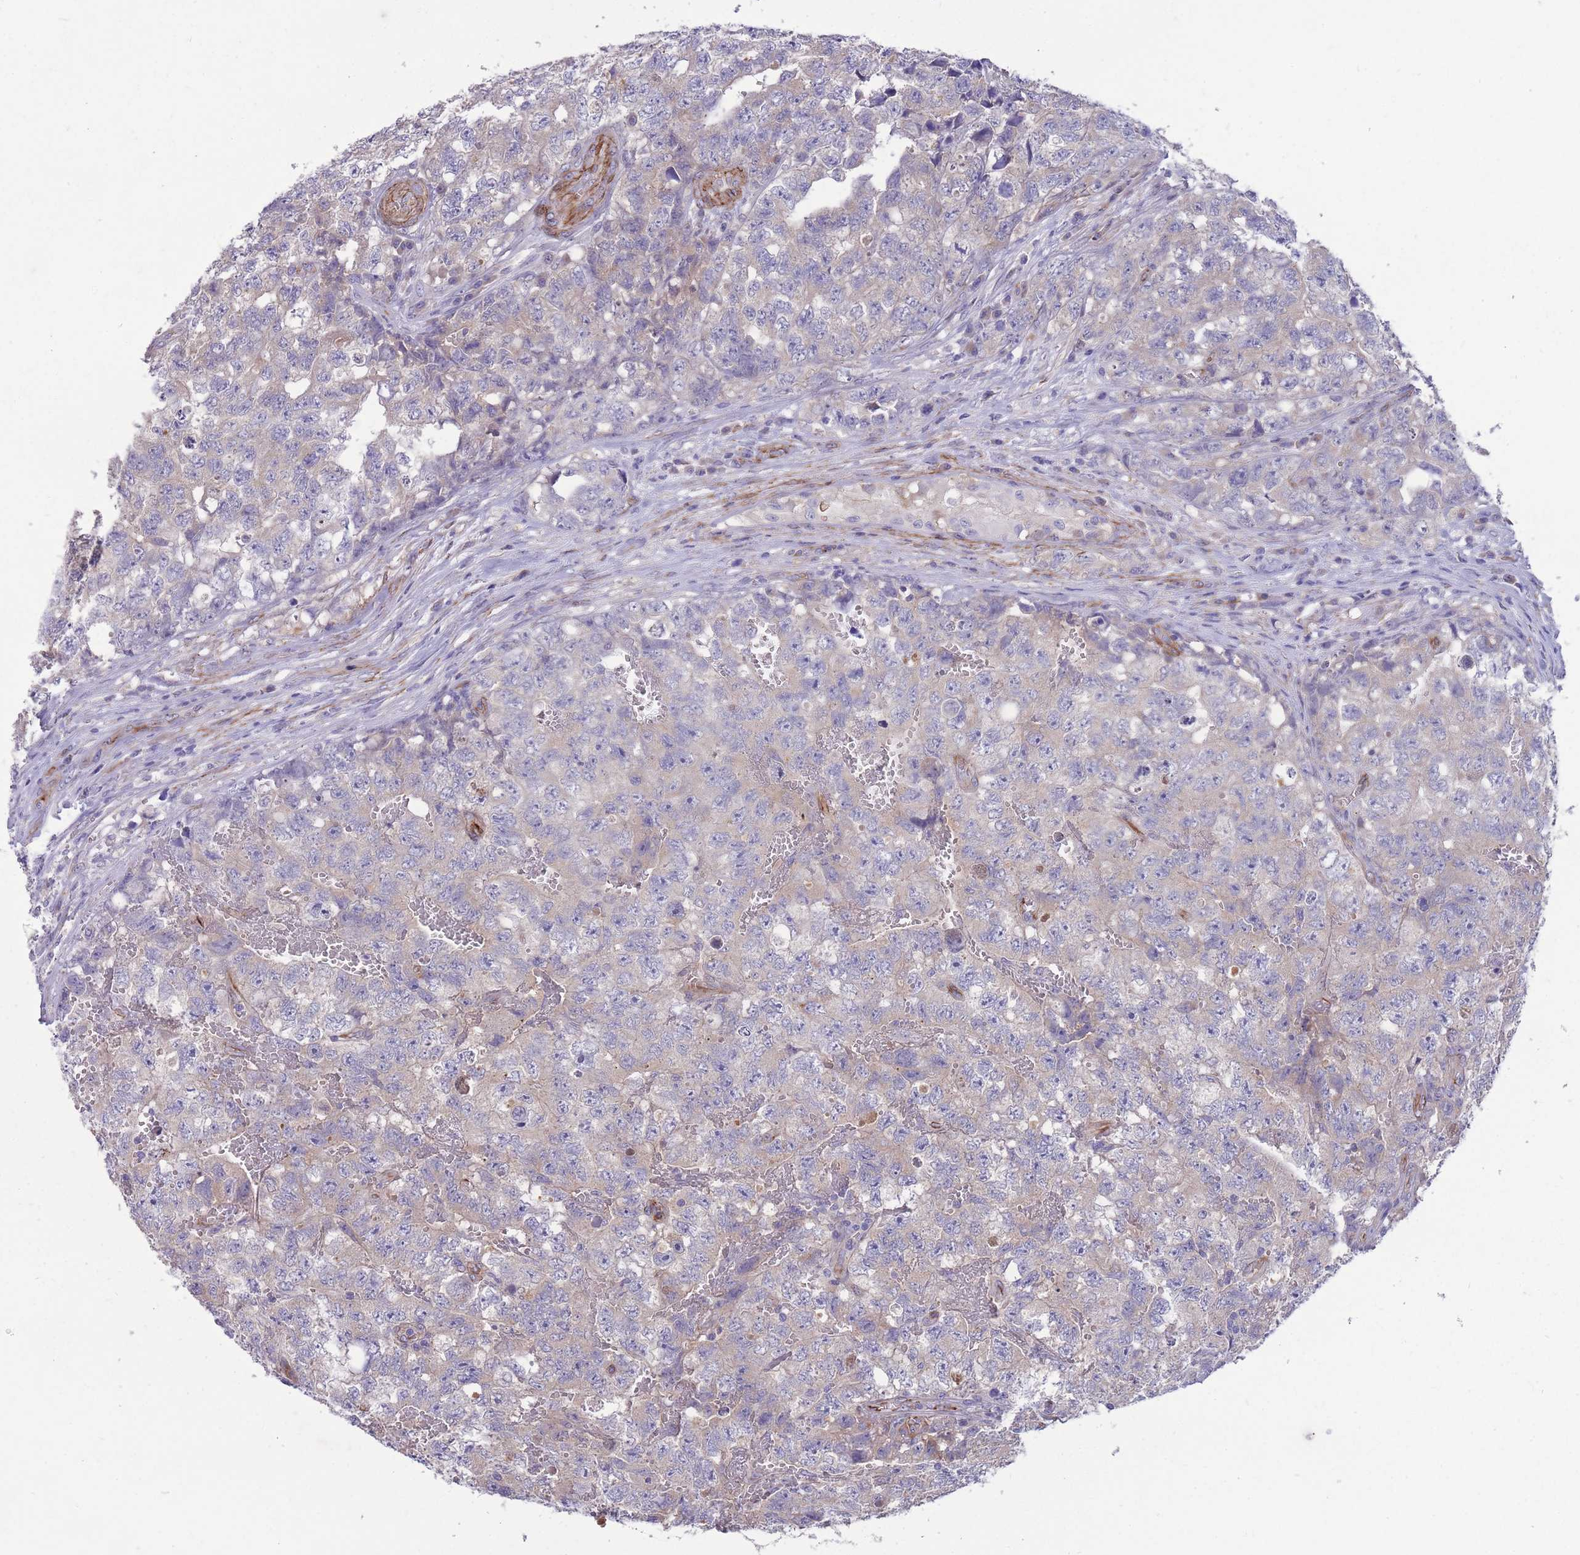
{"staining": {"intensity": "weak", "quantity": "<25%", "location": "cytoplasmic/membranous"}, "tissue": "testis cancer", "cell_type": "Tumor cells", "image_type": "cancer", "snomed": [{"axis": "morphology", "description": "Carcinoma, Embryonal, NOS"}, {"axis": "topography", "description": "Testis"}], "caption": "Embryonal carcinoma (testis) was stained to show a protein in brown. There is no significant staining in tumor cells. (DAB (3,3'-diaminobenzidine) immunohistochemistry, high magnification).", "gene": "RGS11", "patient": {"sex": "male", "age": 31}}